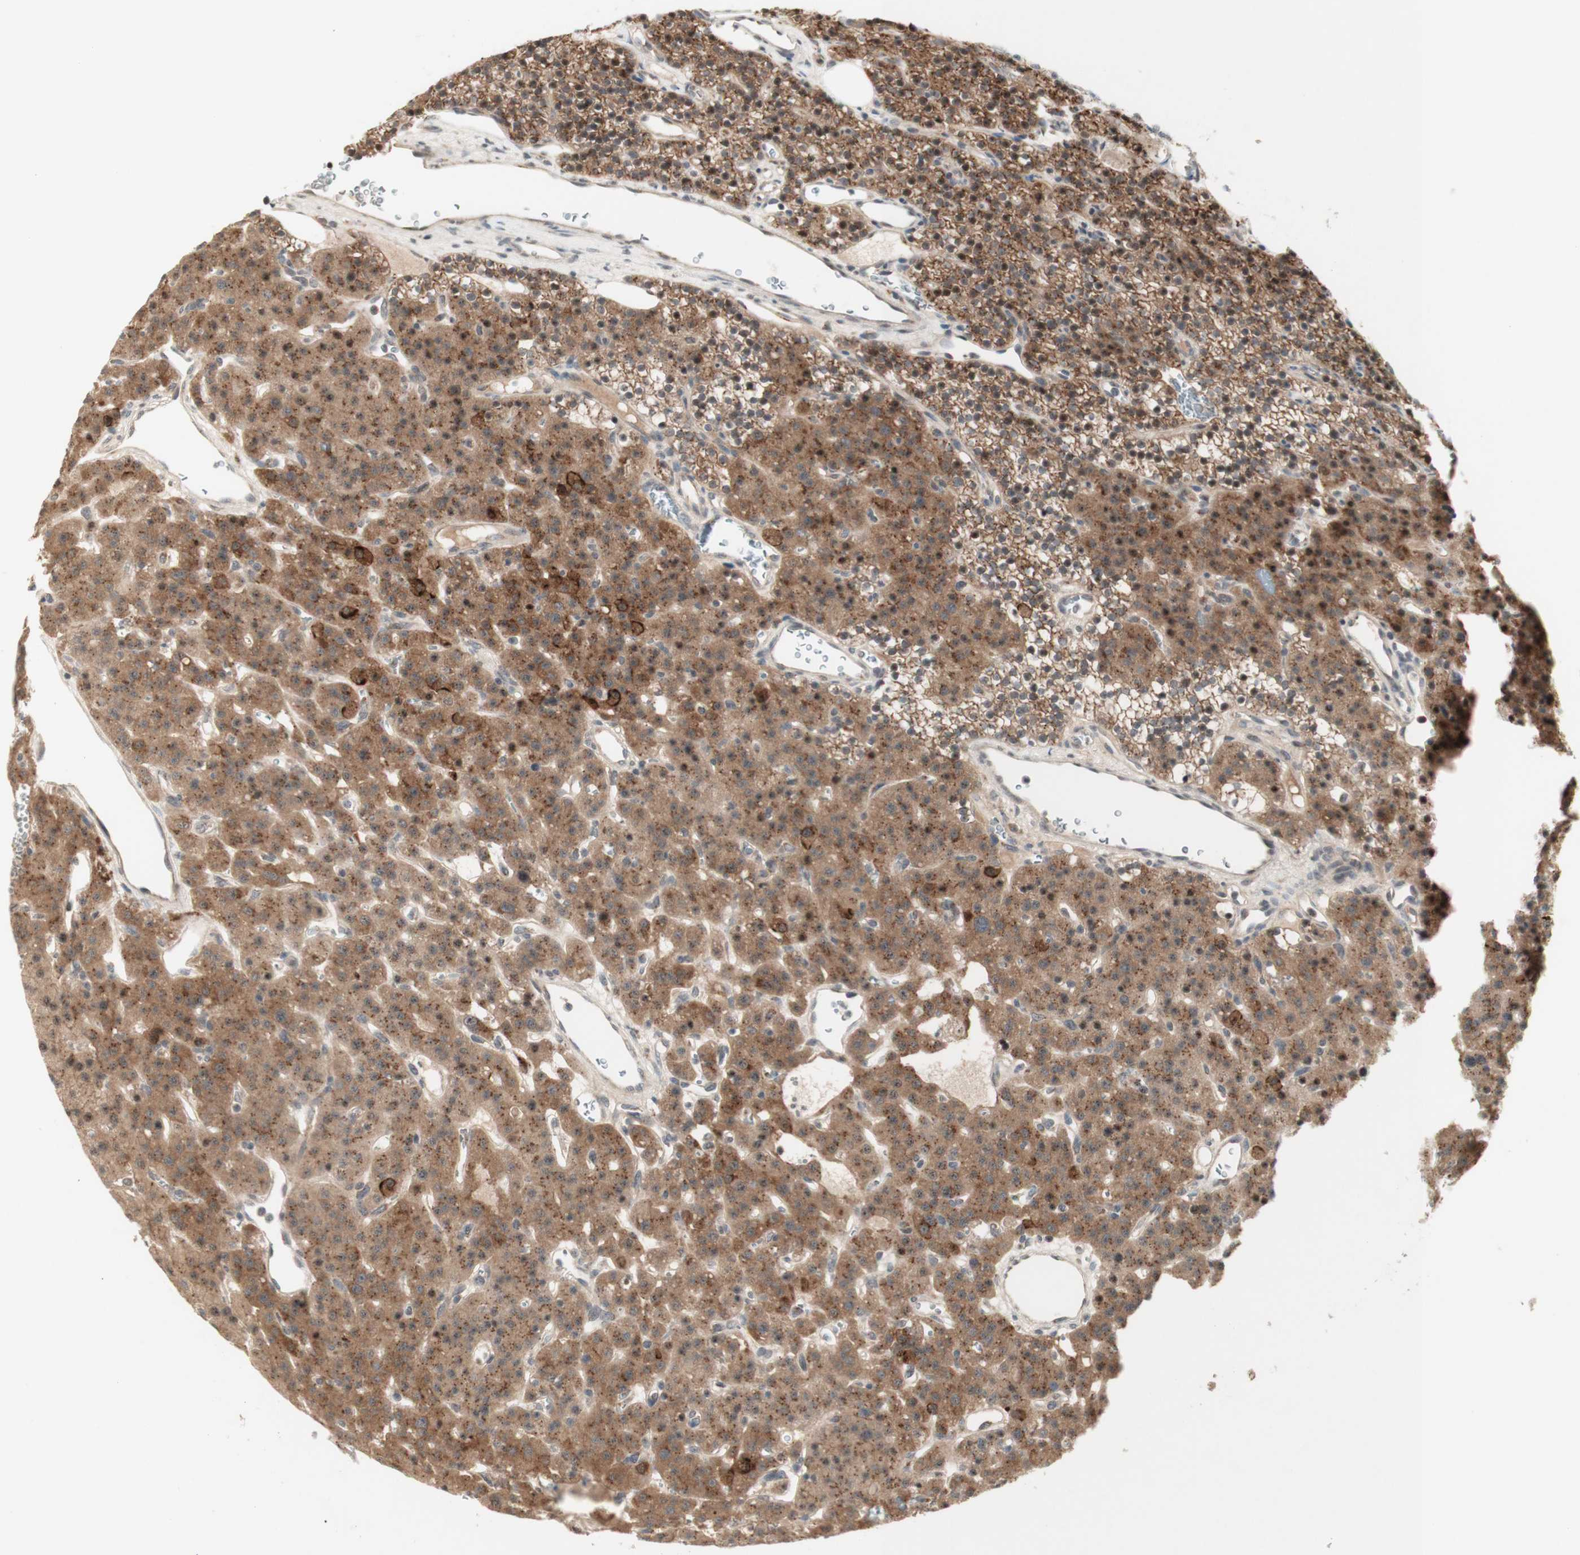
{"staining": {"intensity": "moderate", "quantity": ">75%", "location": "cytoplasmic/membranous"}, "tissue": "parathyroid gland", "cell_type": "Glandular cells", "image_type": "normal", "snomed": [{"axis": "morphology", "description": "Normal tissue, NOS"}, {"axis": "morphology", "description": "Adenoma, NOS"}, {"axis": "topography", "description": "Parathyroid gland"}], "caption": "Immunohistochemical staining of normal human parathyroid gland exhibits medium levels of moderate cytoplasmic/membranous staining in about >75% of glandular cells.", "gene": "CYLD", "patient": {"sex": "female", "age": 81}}